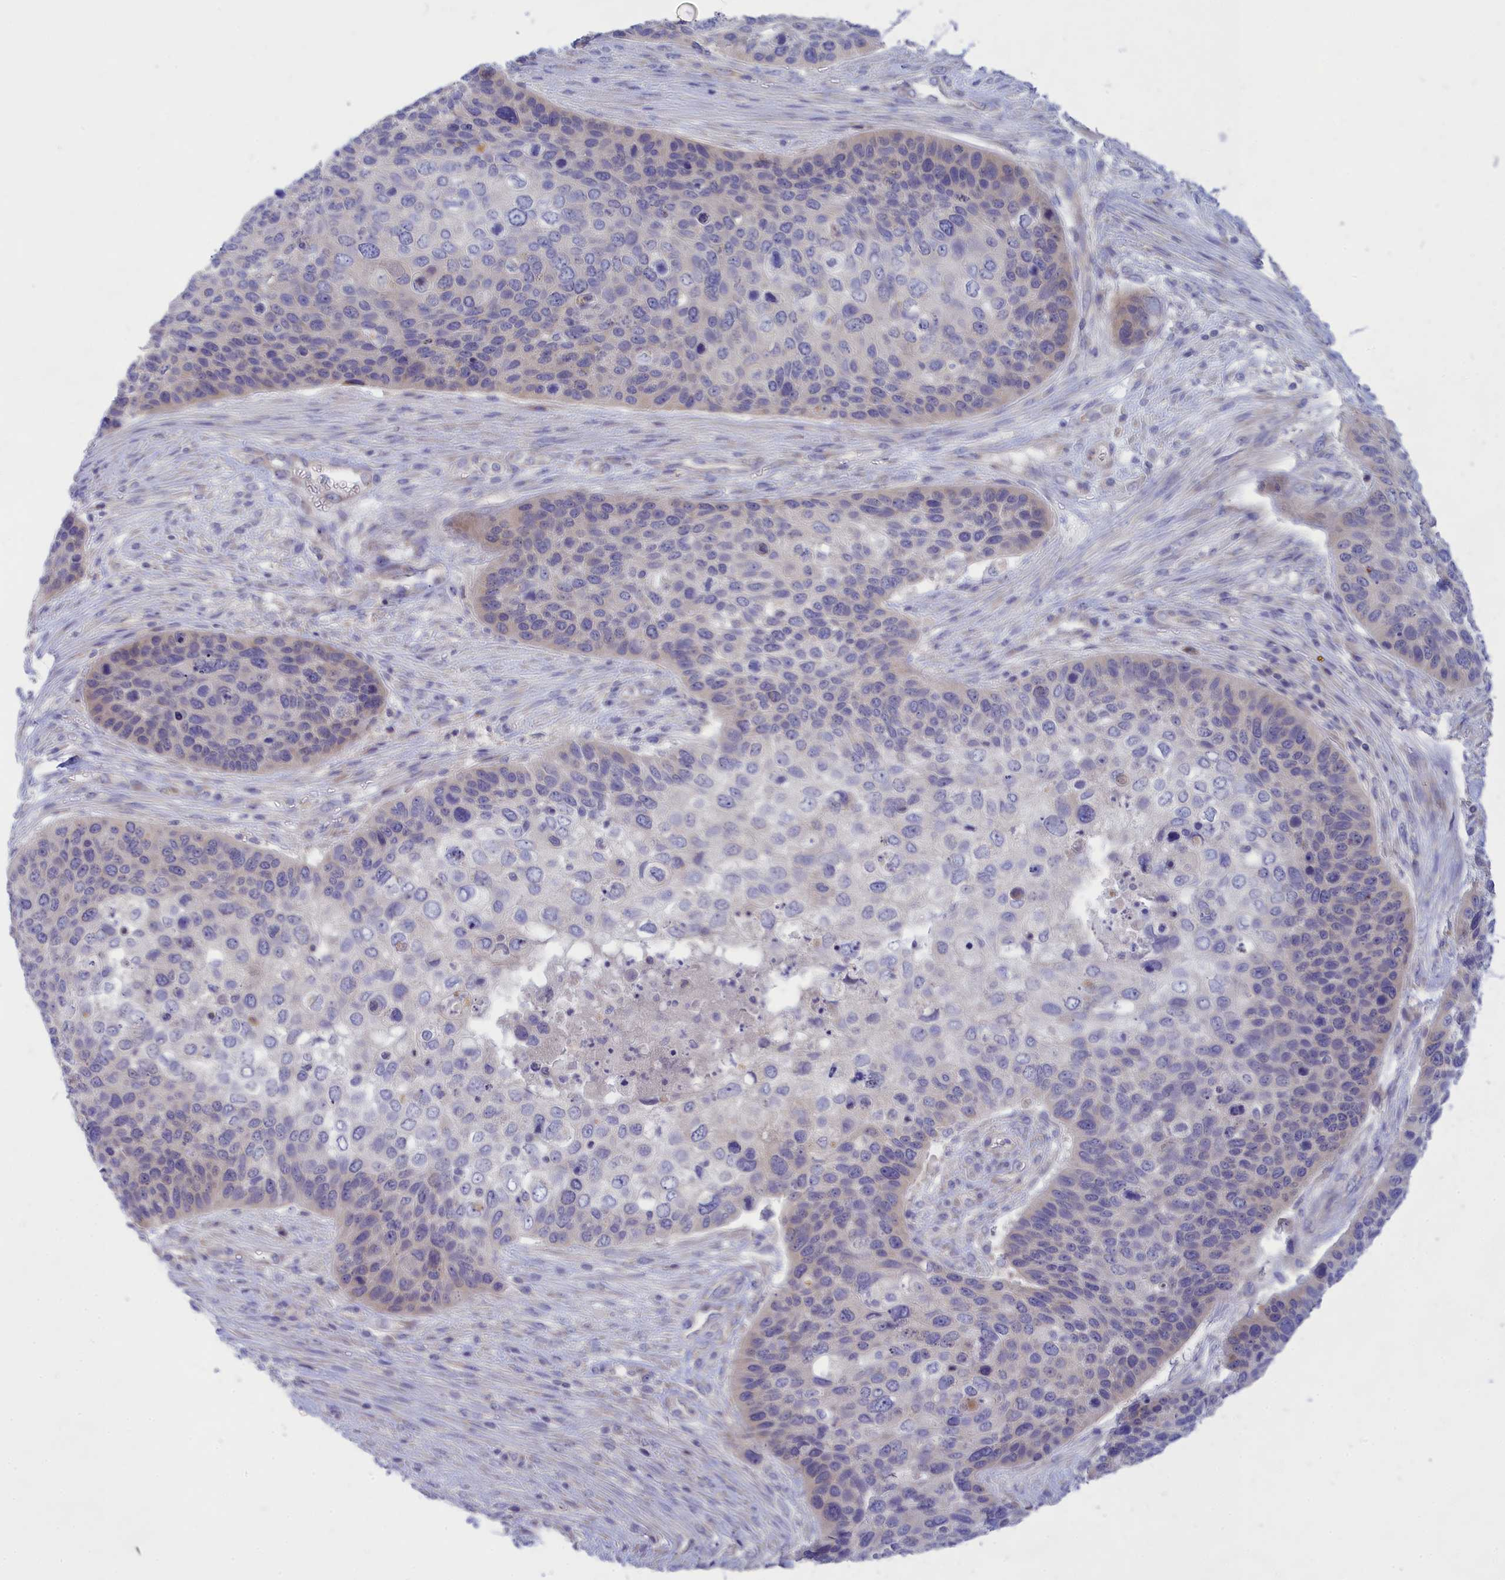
{"staining": {"intensity": "weak", "quantity": "<25%", "location": "cytoplasmic/membranous"}, "tissue": "skin cancer", "cell_type": "Tumor cells", "image_type": "cancer", "snomed": [{"axis": "morphology", "description": "Basal cell carcinoma"}, {"axis": "topography", "description": "Skin"}], "caption": "Tumor cells show no significant positivity in basal cell carcinoma (skin).", "gene": "TMEM30B", "patient": {"sex": "female", "age": 74}}